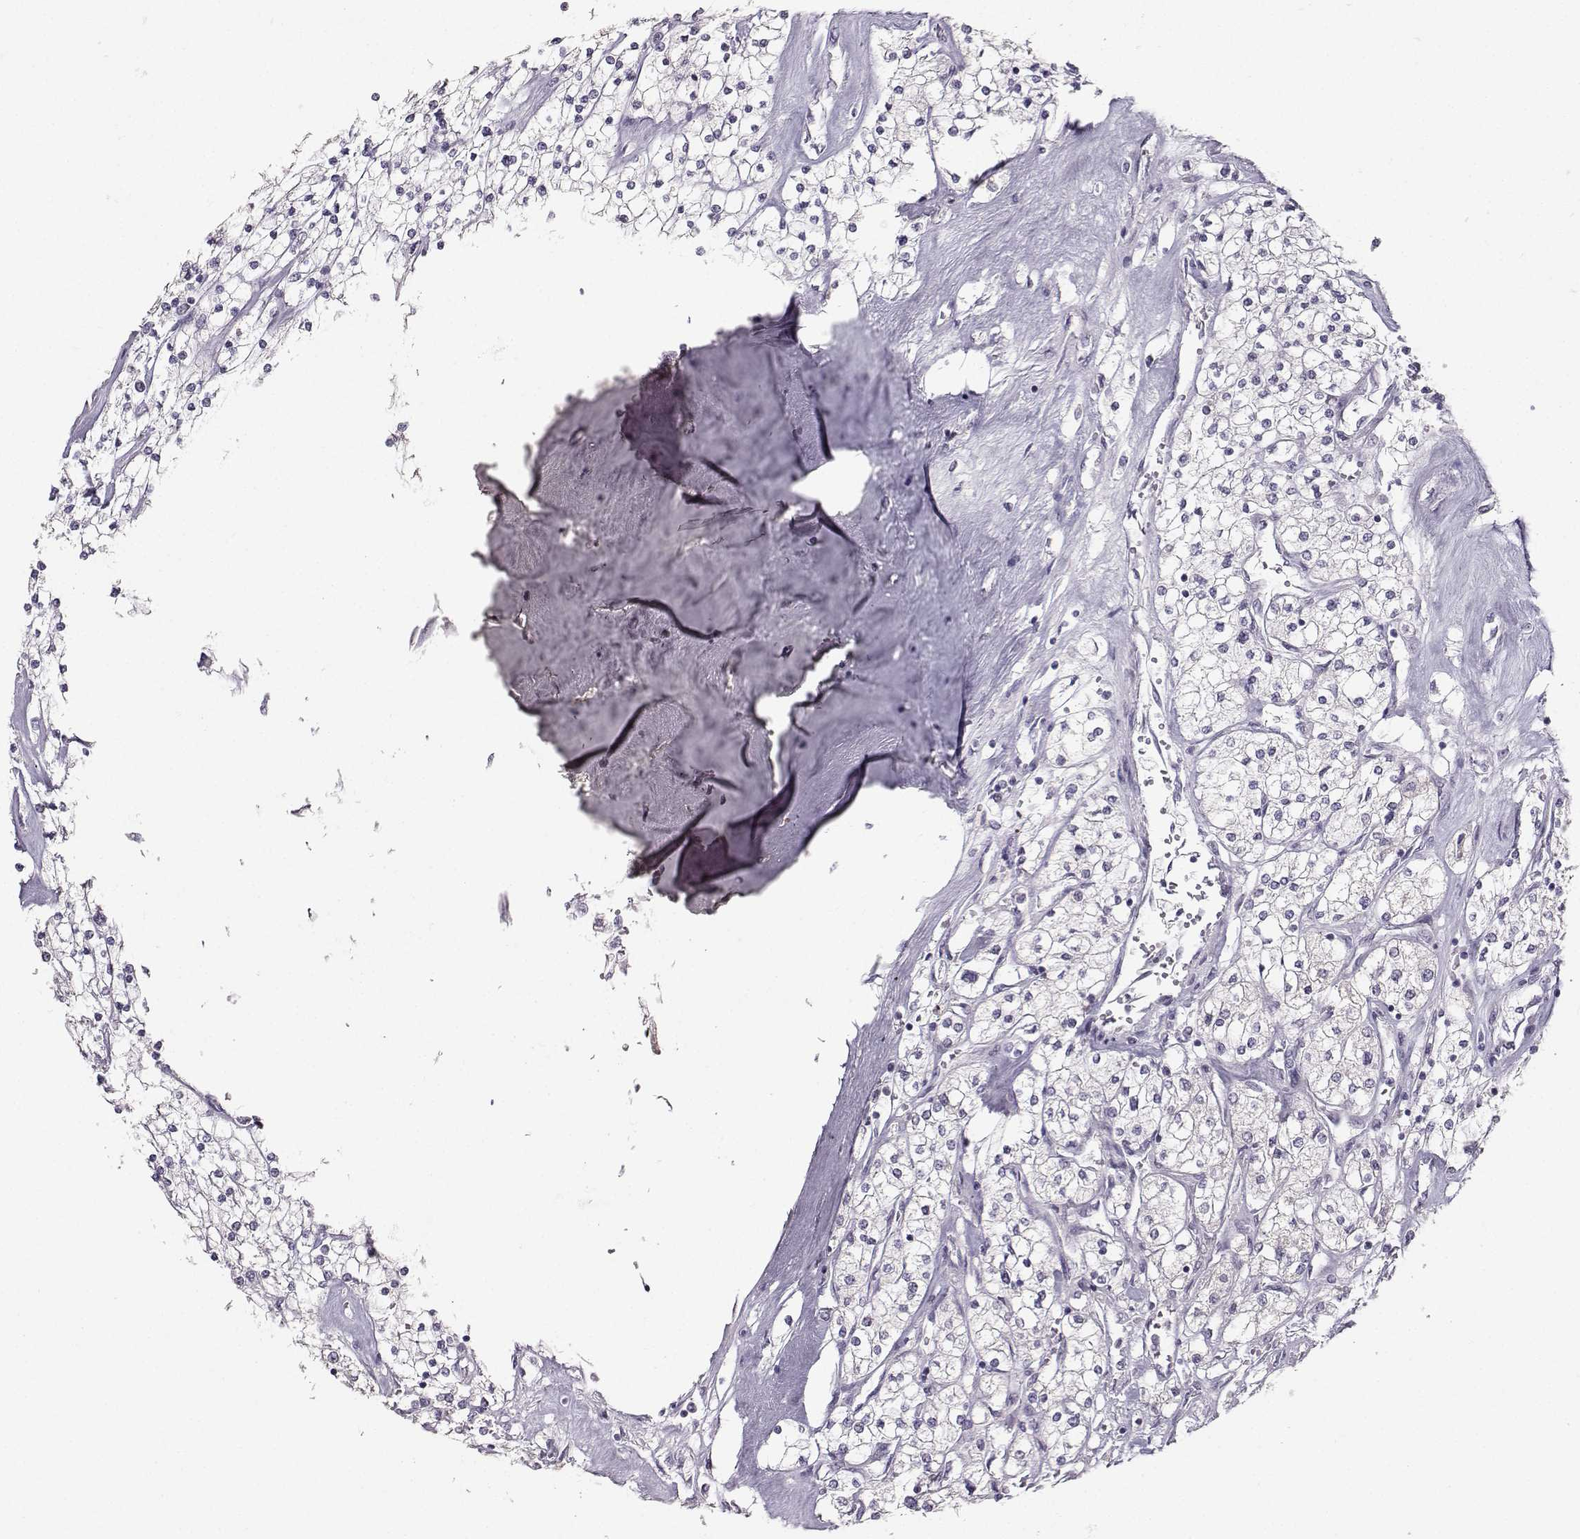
{"staining": {"intensity": "negative", "quantity": "none", "location": "none"}, "tissue": "renal cancer", "cell_type": "Tumor cells", "image_type": "cancer", "snomed": [{"axis": "morphology", "description": "Adenocarcinoma, NOS"}, {"axis": "topography", "description": "Kidney"}], "caption": "The image displays no staining of tumor cells in renal cancer.", "gene": "PKP2", "patient": {"sex": "male", "age": 80}}